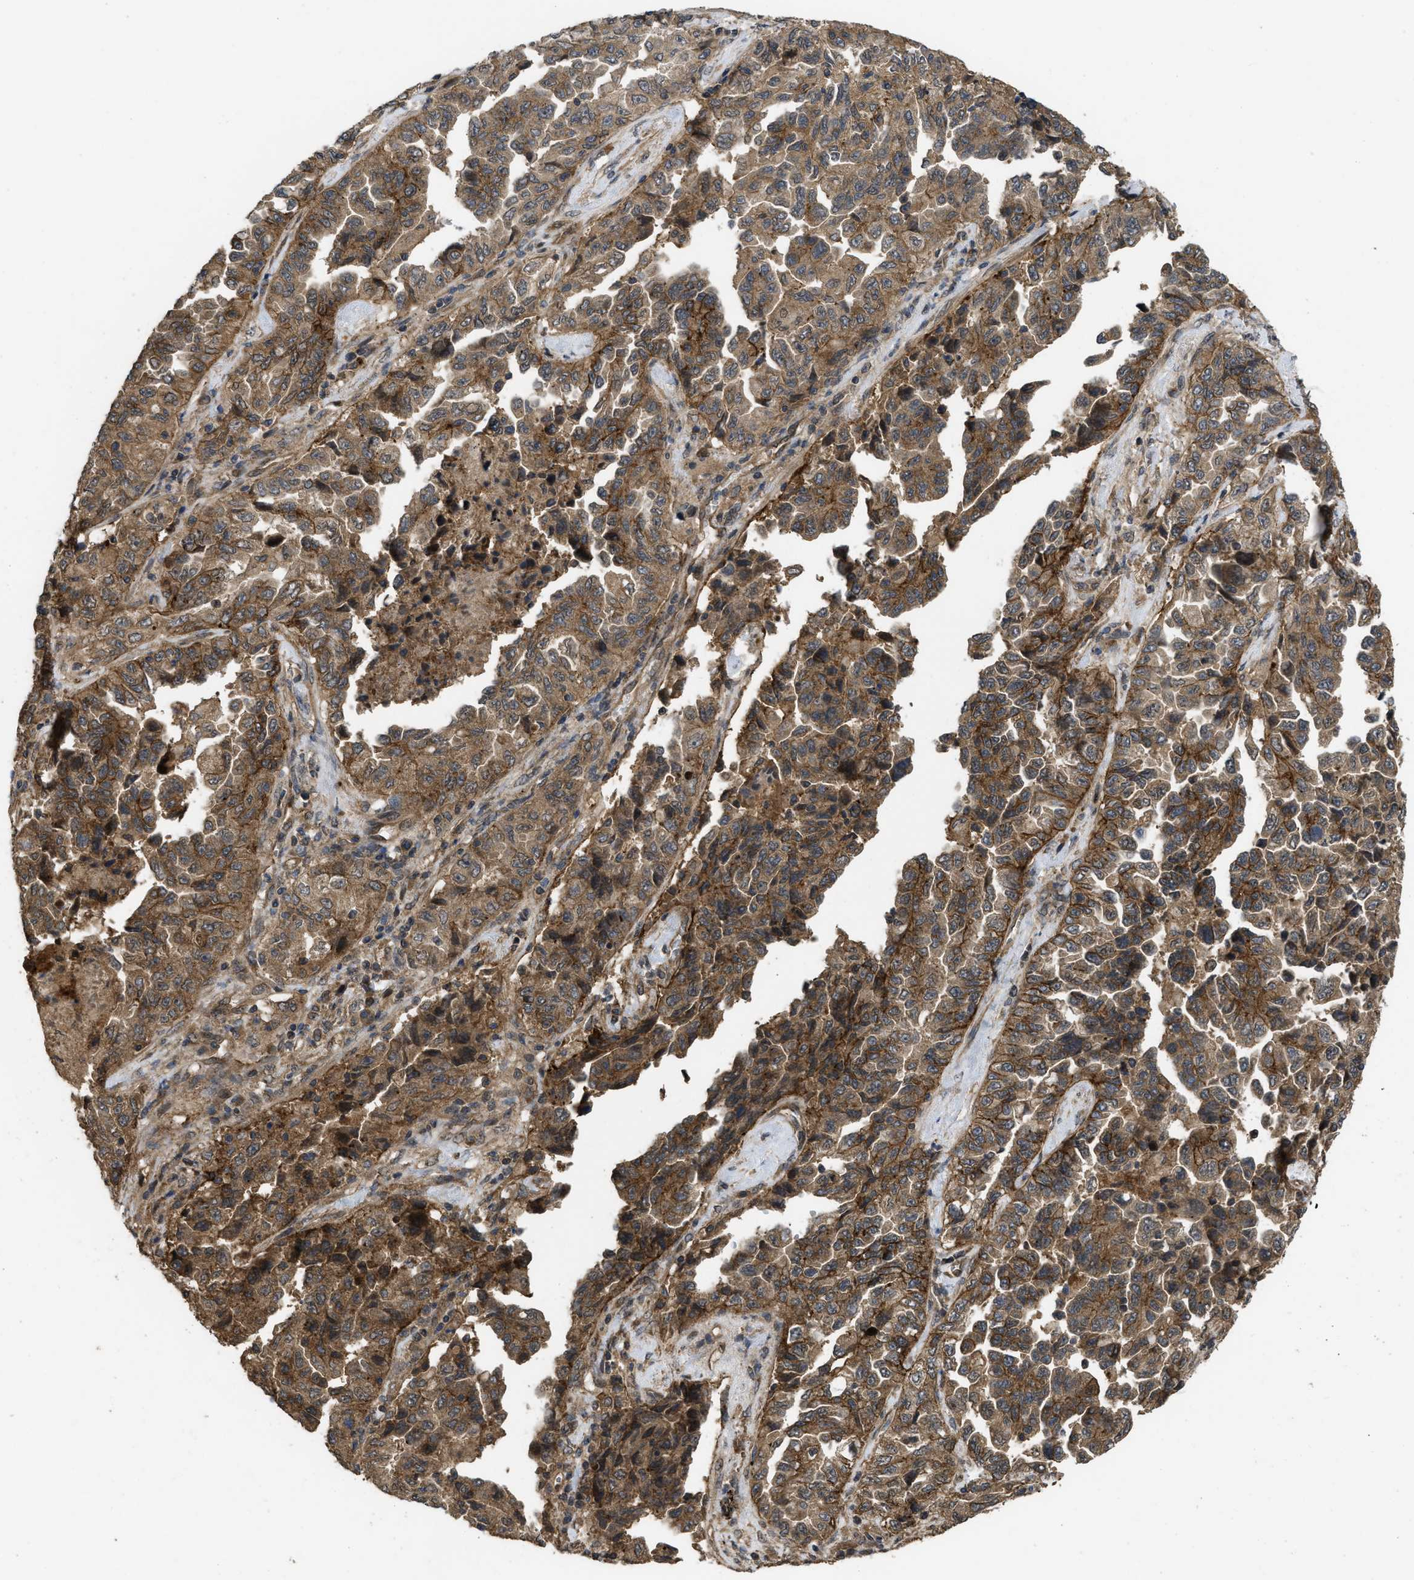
{"staining": {"intensity": "moderate", "quantity": ">75%", "location": "cytoplasmic/membranous"}, "tissue": "lung cancer", "cell_type": "Tumor cells", "image_type": "cancer", "snomed": [{"axis": "morphology", "description": "Adenocarcinoma, NOS"}, {"axis": "topography", "description": "Lung"}], "caption": "High-magnification brightfield microscopy of lung adenocarcinoma stained with DAB (3,3'-diaminobenzidine) (brown) and counterstained with hematoxylin (blue). tumor cells exhibit moderate cytoplasmic/membranous staining is appreciated in approximately>75% of cells.", "gene": "FZD6", "patient": {"sex": "female", "age": 51}}